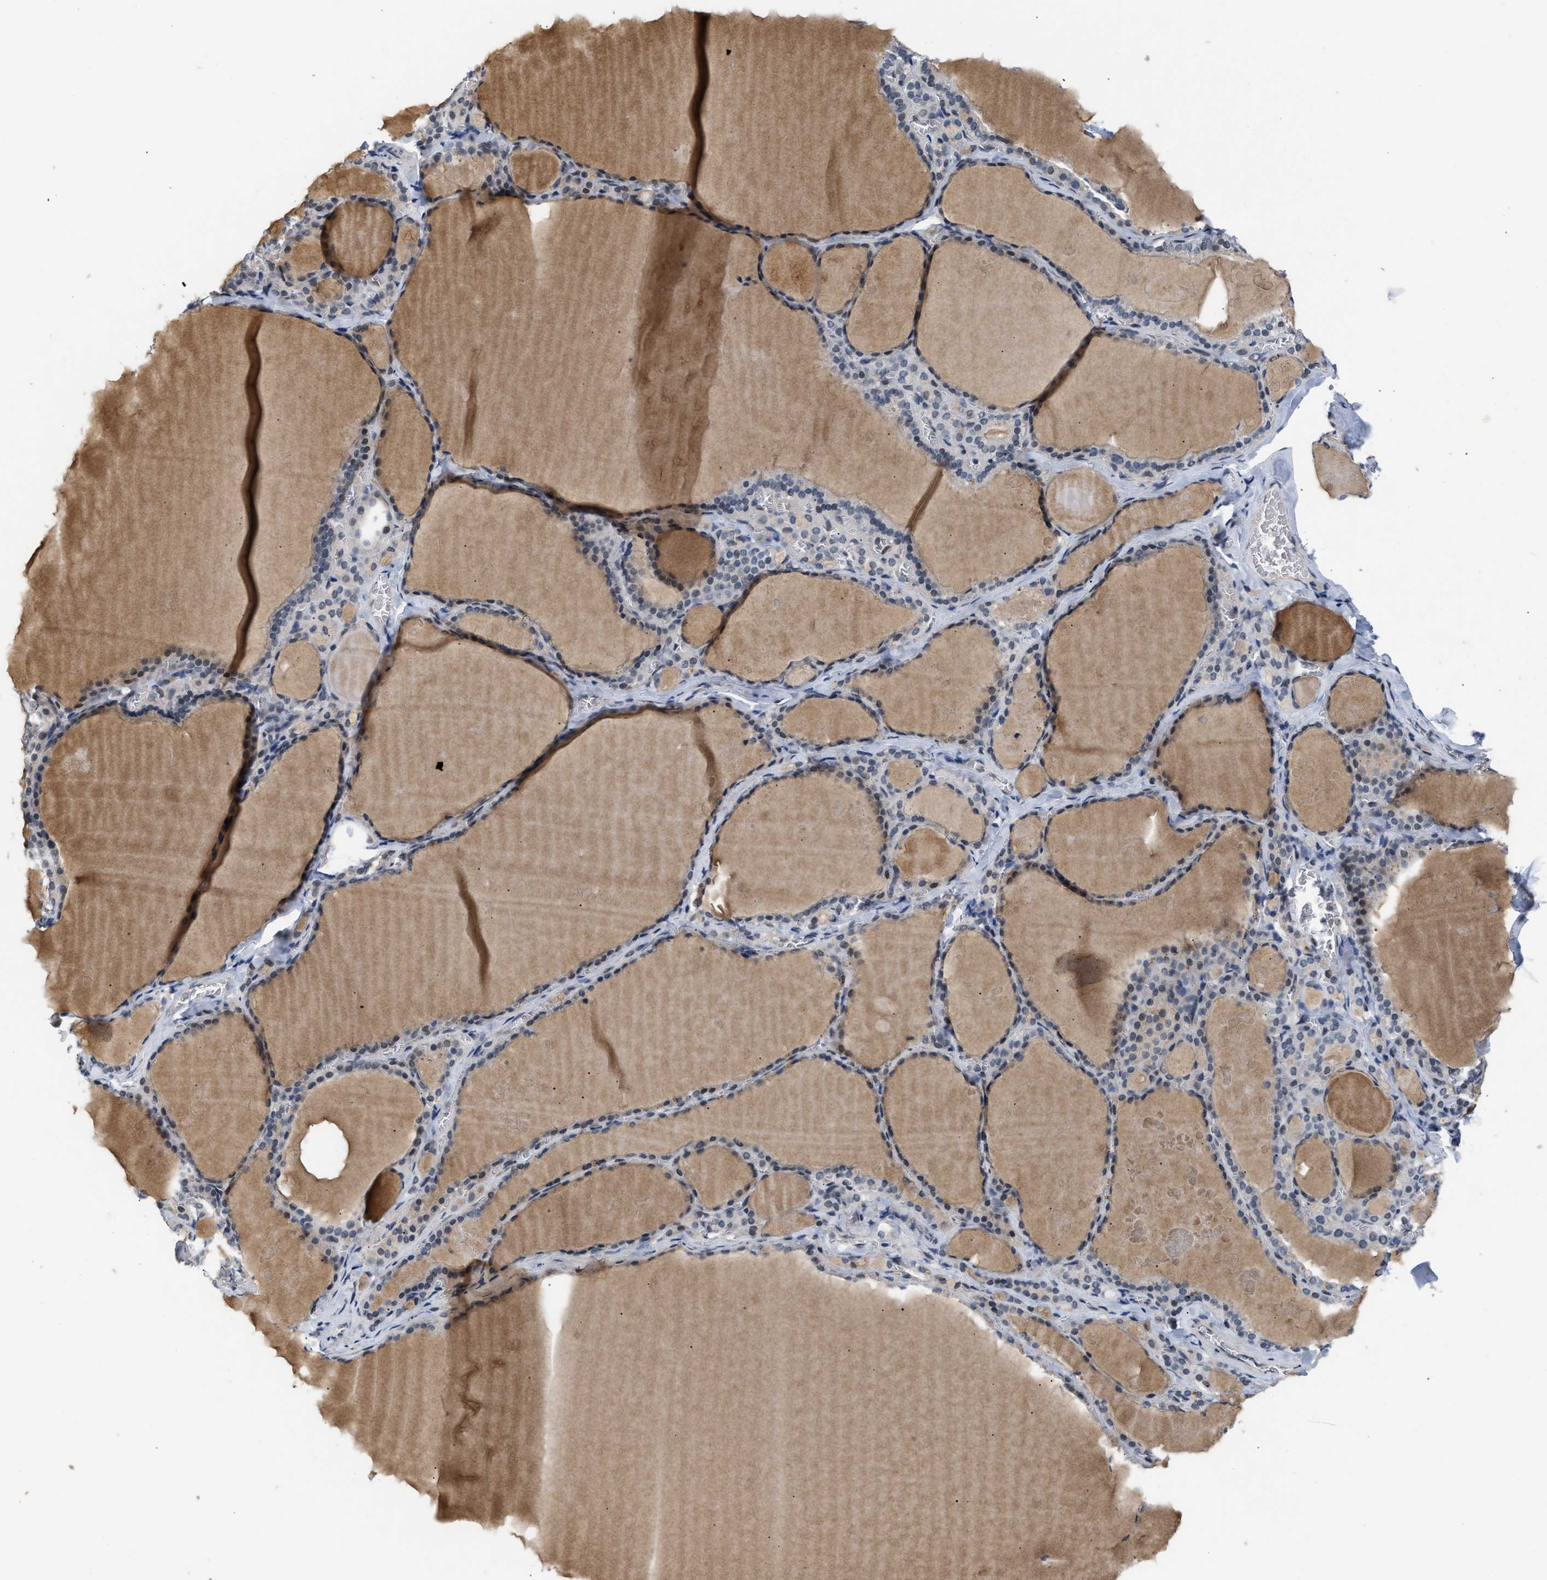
{"staining": {"intensity": "moderate", "quantity": "<25%", "location": "nuclear"}, "tissue": "thyroid gland", "cell_type": "Glandular cells", "image_type": "normal", "snomed": [{"axis": "morphology", "description": "Normal tissue, NOS"}, {"axis": "topography", "description": "Thyroid gland"}], "caption": "Protein expression analysis of normal thyroid gland shows moderate nuclear staining in approximately <25% of glandular cells. (DAB = brown stain, brightfield microscopy at high magnification).", "gene": "TXNRD3", "patient": {"sex": "male", "age": 56}}